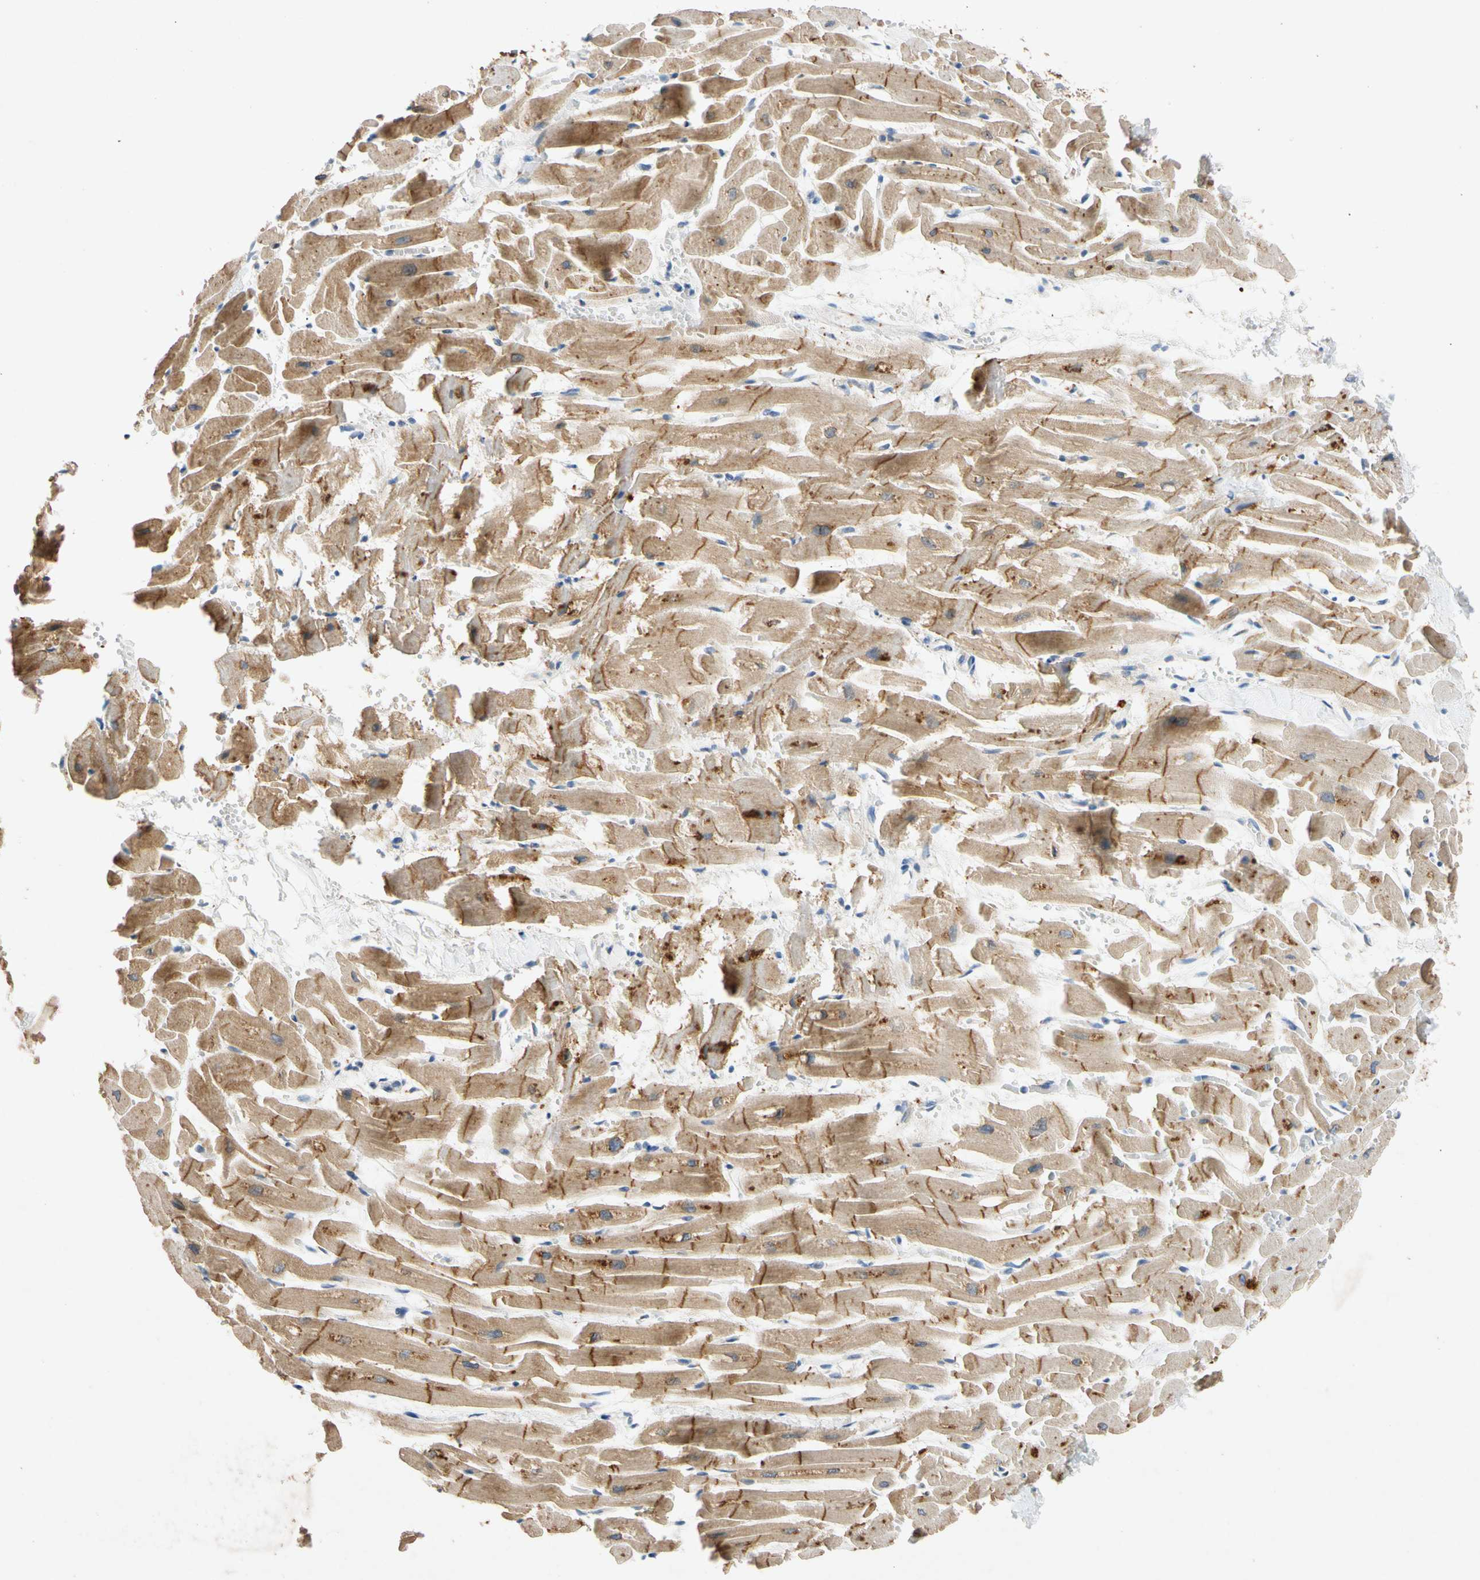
{"staining": {"intensity": "strong", "quantity": ">75%", "location": "cytoplasmic/membranous"}, "tissue": "heart muscle", "cell_type": "Cardiomyocytes", "image_type": "normal", "snomed": [{"axis": "morphology", "description": "Normal tissue, NOS"}, {"axis": "topography", "description": "Heart"}], "caption": "IHC staining of benign heart muscle, which shows high levels of strong cytoplasmic/membranous staining in about >75% of cardiomyocytes indicating strong cytoplasmic/membranous protein positivity. The staining was performed using DAB (3,3'-diaminobenzidine) (brown) for protein detection and nuclei were counterstained in hematoxylin (blue).", "gene": "GASK1B", "patient": {"sex": "female", "age": 19}}